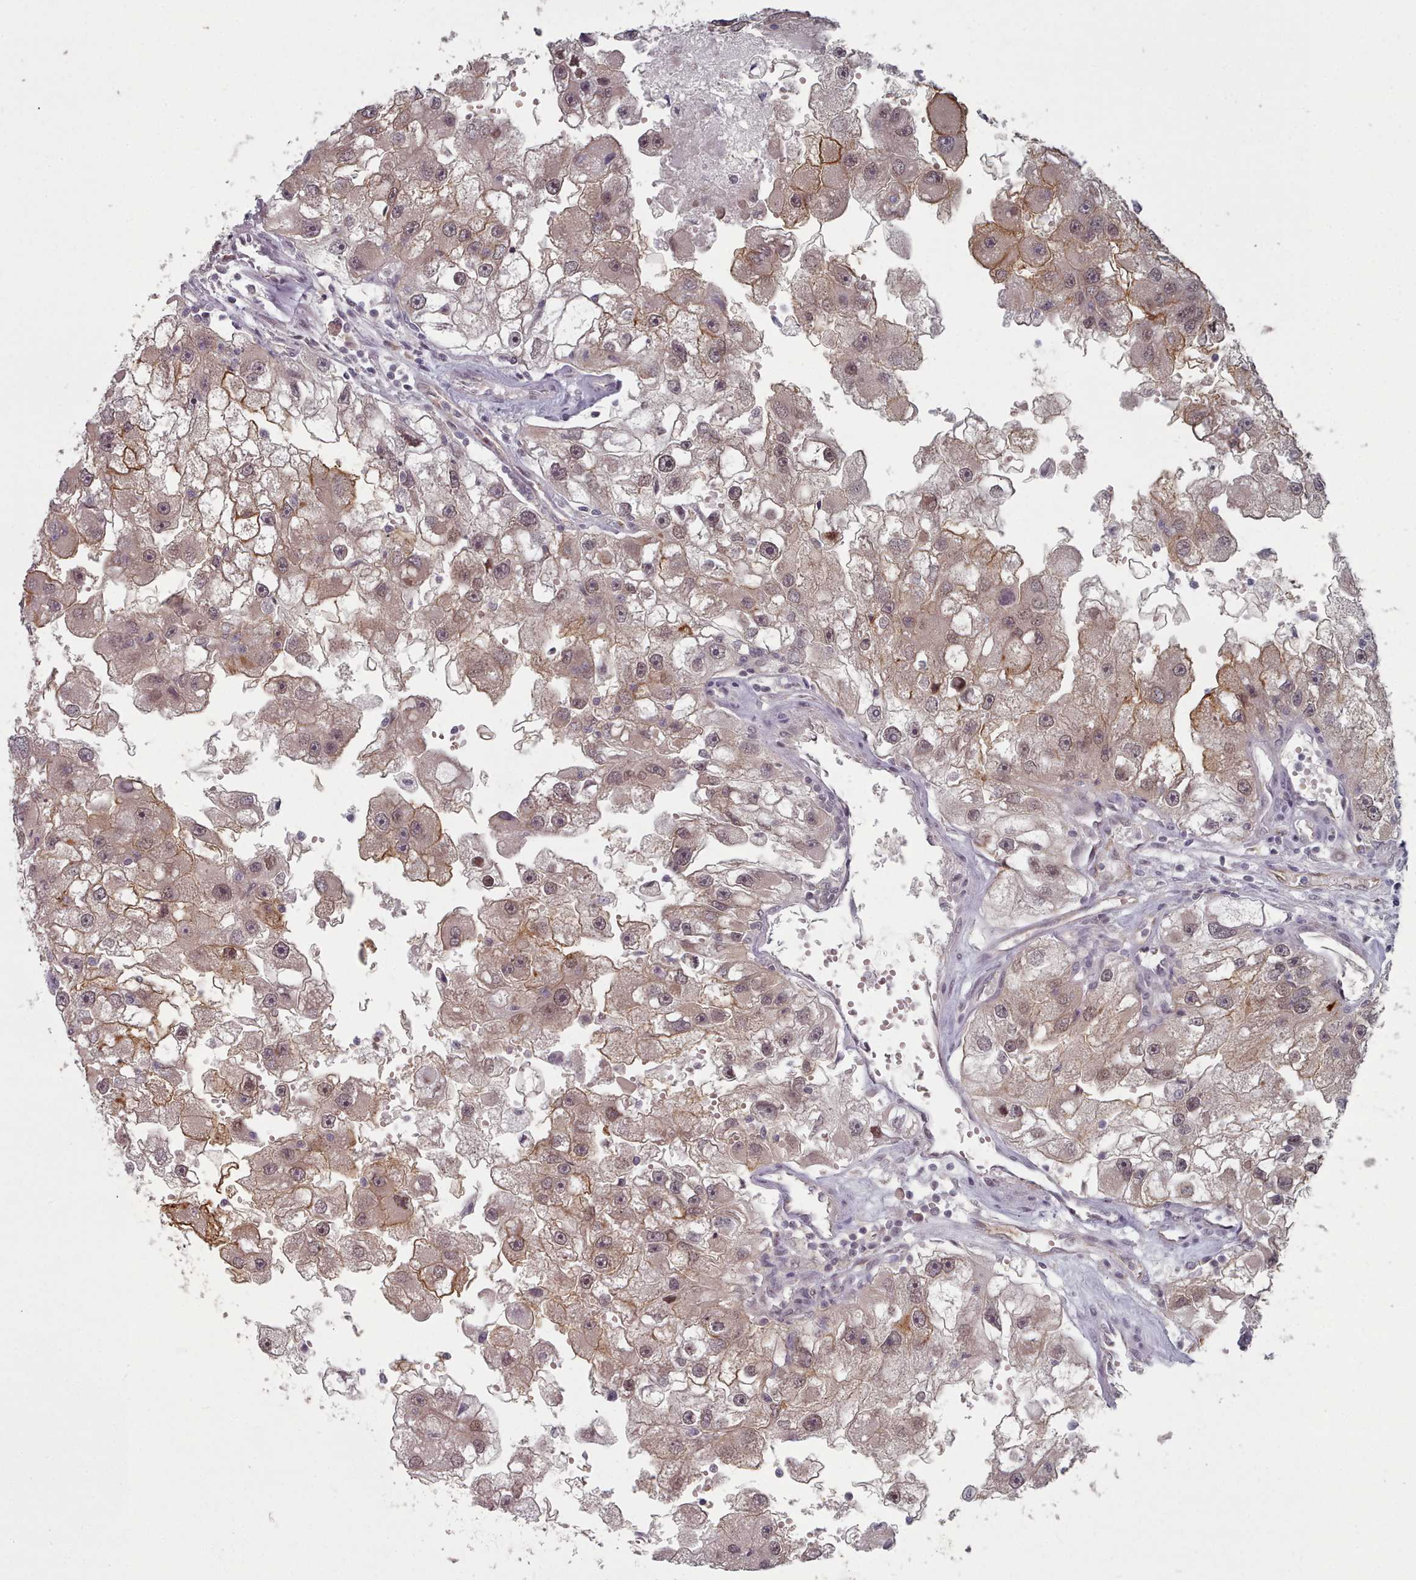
{"staining": {"intensity": "weak", "quantity": ">75%", "location": "cytoplasmic/membranous,nuclear"}, "tissue": "renal cancer", "cell_type": "Tumor cells", "image_type": "cancer", "snomed": [{"axis": "morphology", "description": "Adenocarcinoma, NOS"}, {"axis": "topography", "description": "Kidney"}], "caption": "Protein staining of adenocarcinoma (renal) tissue demonstrates weak cytoplasmic/membranous and nuclear expression in about >75% of tumor cells.", "gene": "HYAL3", "patient": {"sex": "male", "age": 63}}